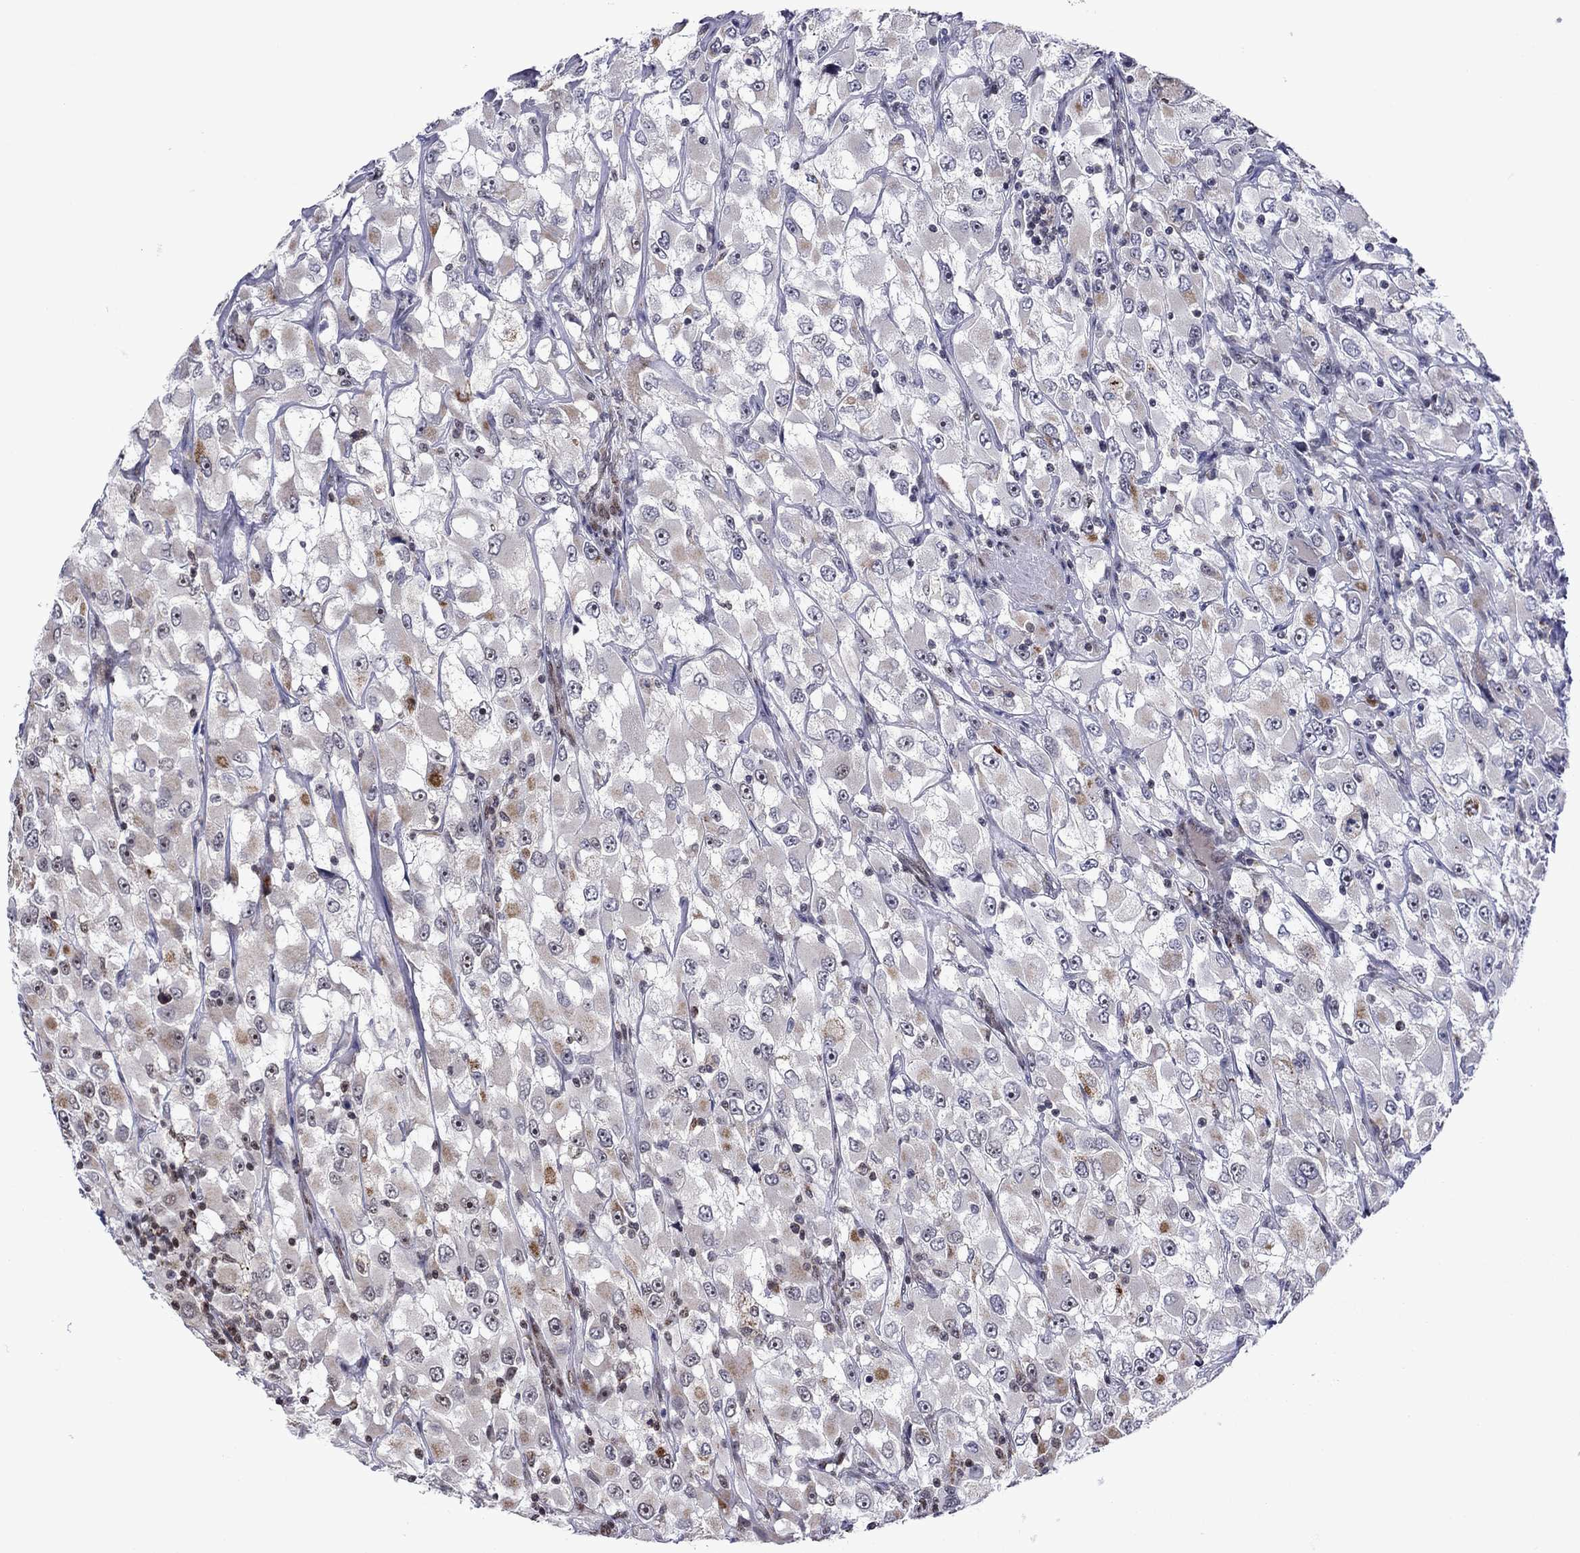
{"staining": {"intensity": "negative", "quantity": "none", "location": "none"}, "tissue": "renal cancer", "cell_type": "Tumor cells", "image_type": "cancer", "snomed": [{"axis": "morphology", "description": "Adenocarcinoma, NOS"}, {"axis": "topography", "description": "Kidney"}], "caption": "IHC image of human renal cancer stained for a protein (brown), which shows no staining in tumor cells.", "gene": "SURF2", "patient": {"sex": "female", "age": 52}}